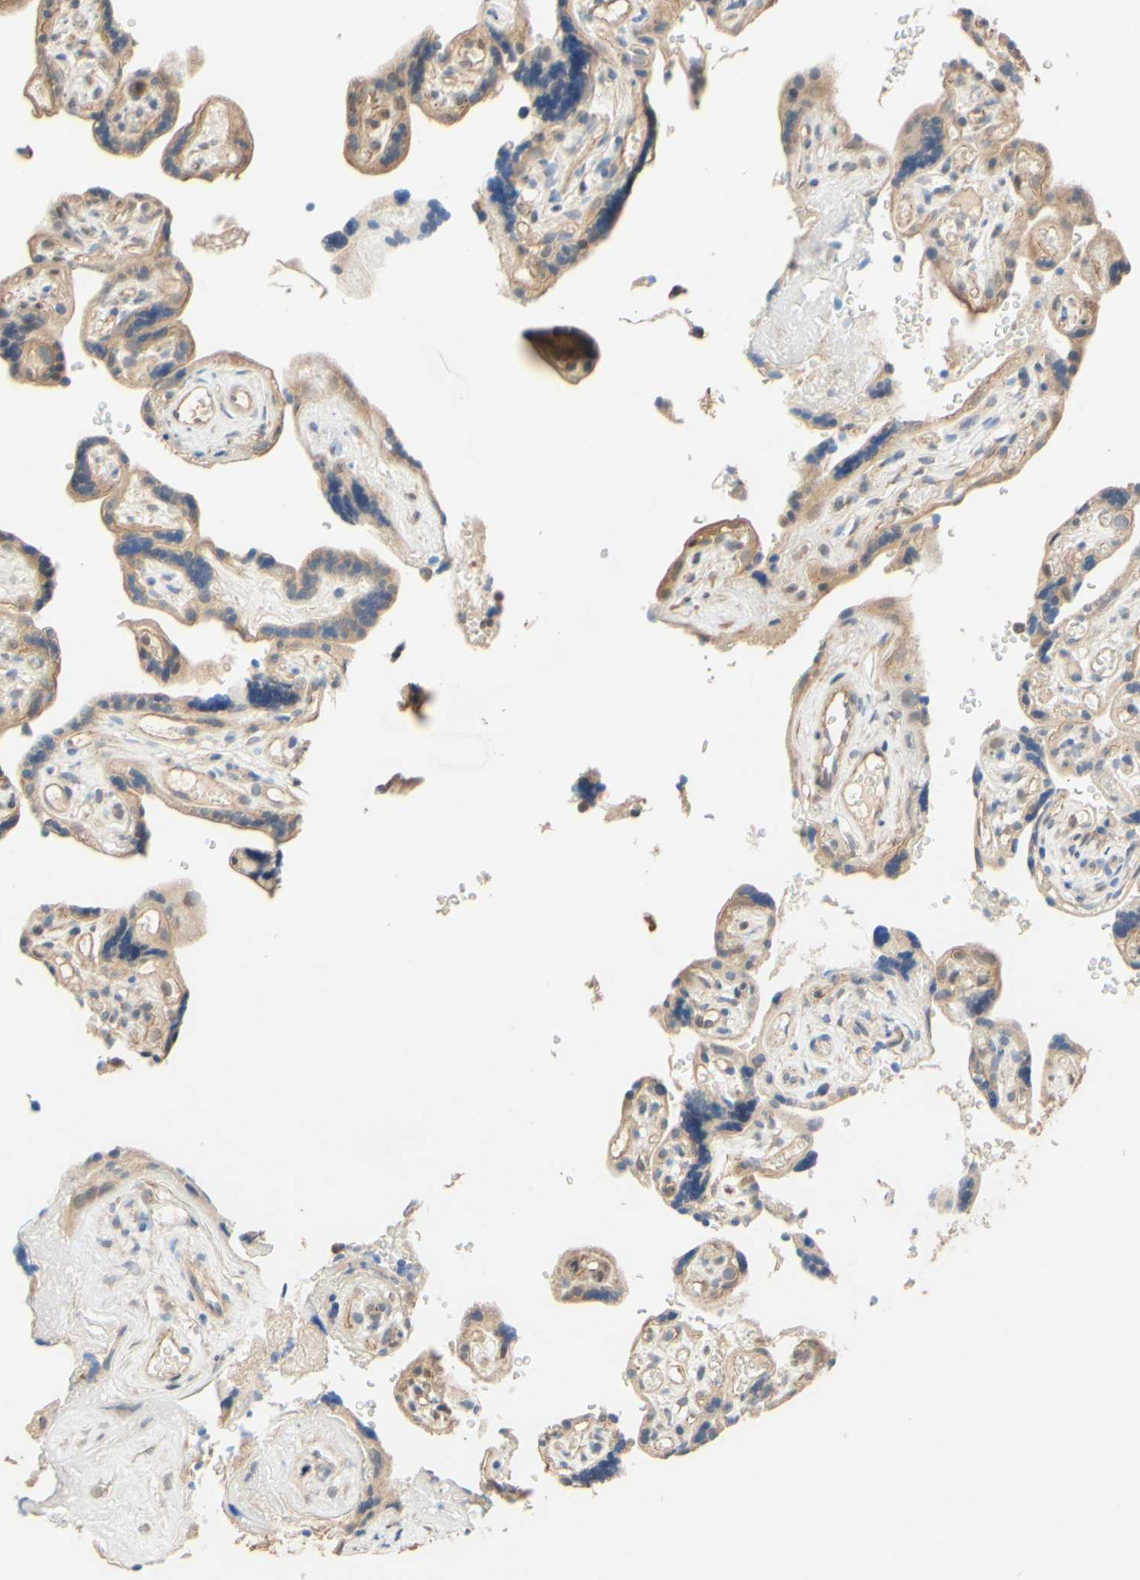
{"staining": {"intensity": "weak", "quantity": "25%-75%", "location": "cytoplasmic/membranous"}, "tissue": "placenta", "cell_type": "Trophoblastic cells", "image_type": "normal", "snomed": [{"axis": "morphology", "description": "Normal tissue, NOS"}, {"axis": "topography", "description": "Placenta"}], "caption": "Trophoblastic cells demonstrate low levels of weak cytoplasmic/membranous expression in about 25%-75% of cells in normal human placenta.", "gene": "SMIM19", "patient": {"sex": "female", "age": 30}}